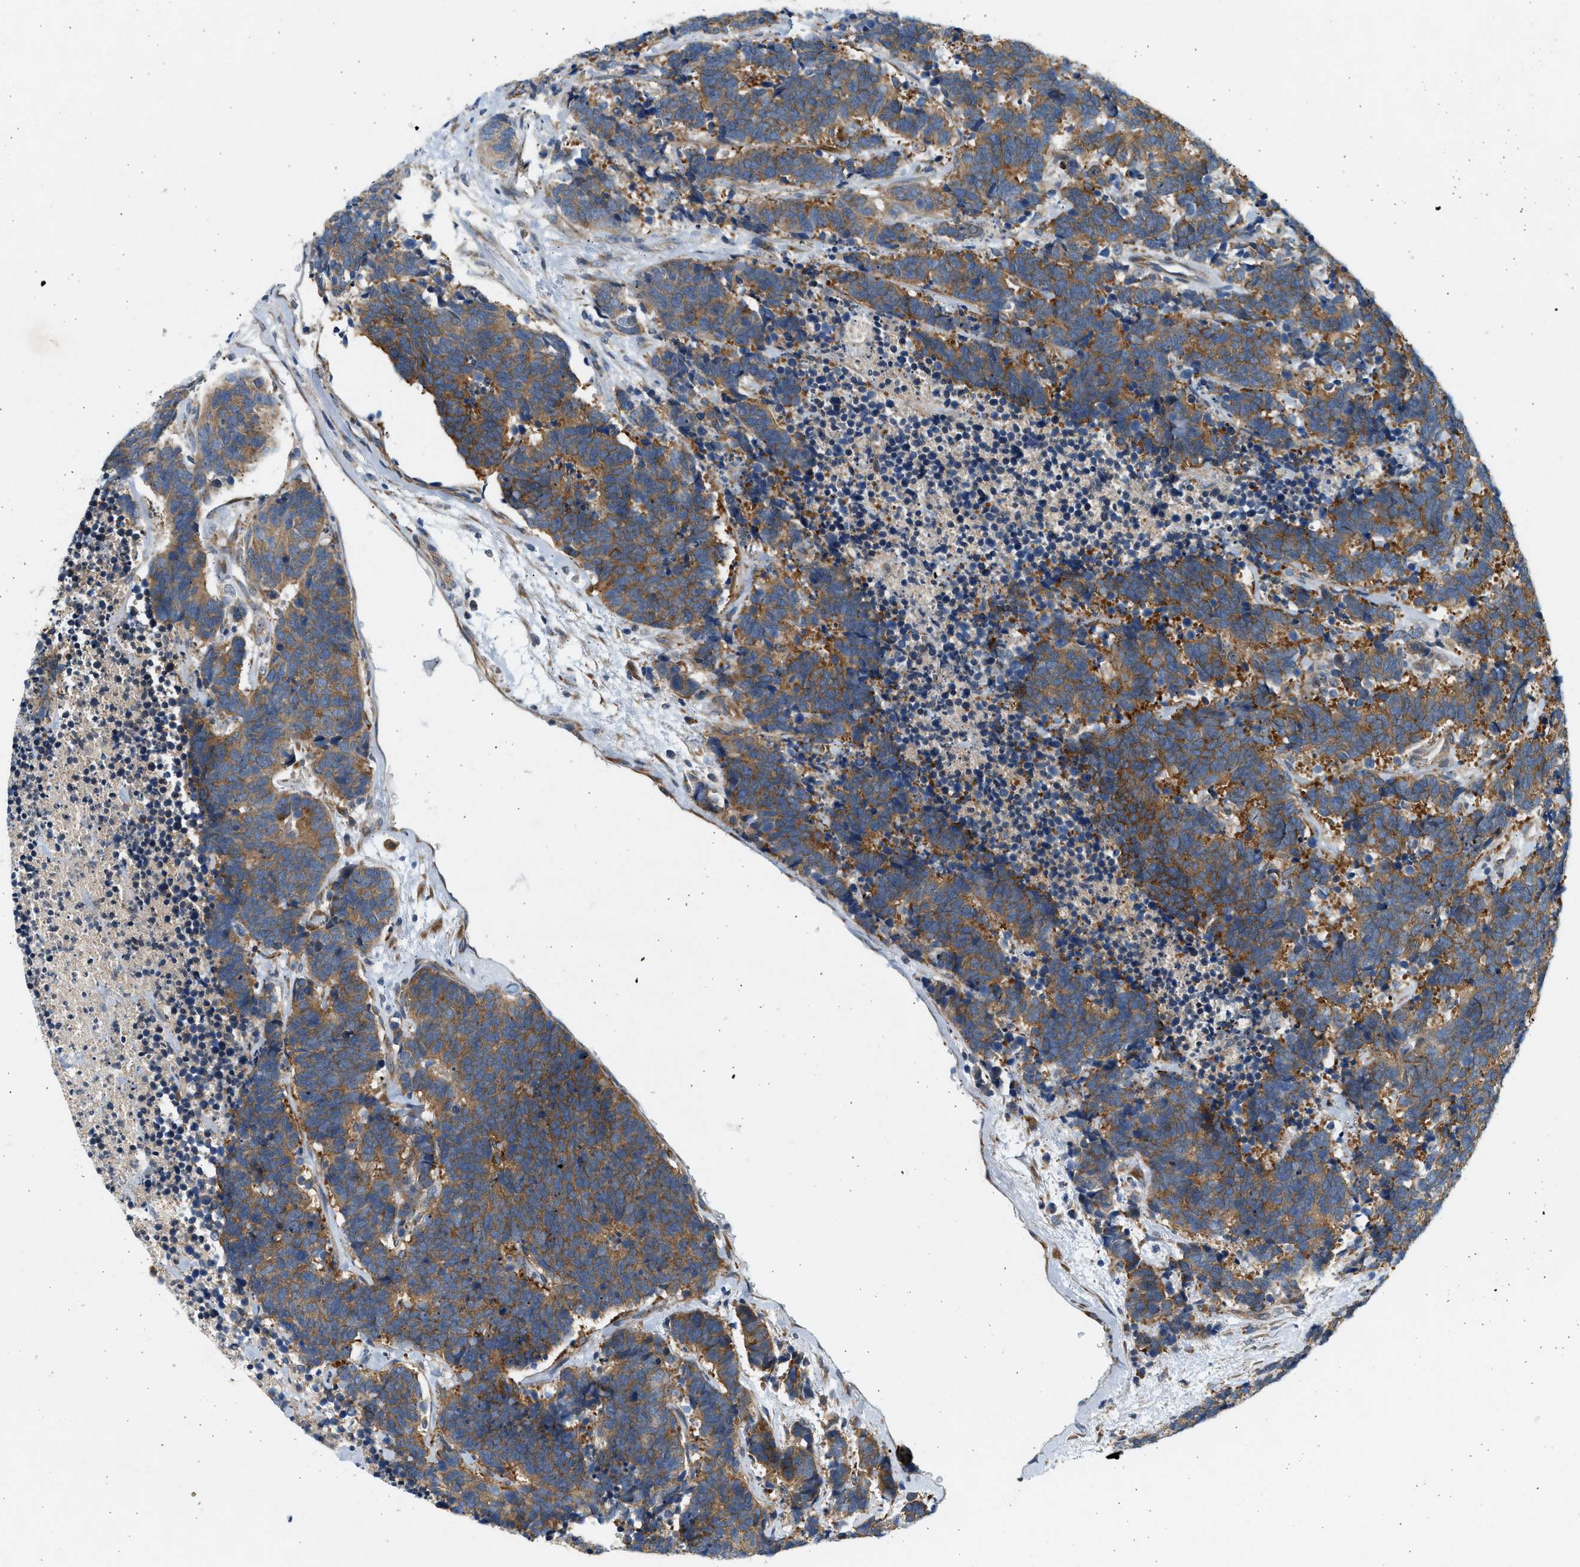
{"staining": {"intensity": "moderate", "quantity": ">75%", "location": "cytoplasmic/membranous"}, "tissue": "carcinoid", "cell_type": "Tumor cells", "image_type": "cancer", "snomed": [{"axis": "morphology", "description": "Carcinoma, NOS"}, {"axis": "morphology", "description": "Carcinoid, malignant, NOS"}, {"axis": "topography", "description": "Urinary bladder"}], "caption": "A high-resolution photomicrograph shows immunohistochemistry staining of malignant carcinoid, which reveals moderate cytoplasmic/membranous staining in about >75% of tumor cells.", "gene": "KDELR2", "patient": {"sex": "male", "age": 57}}